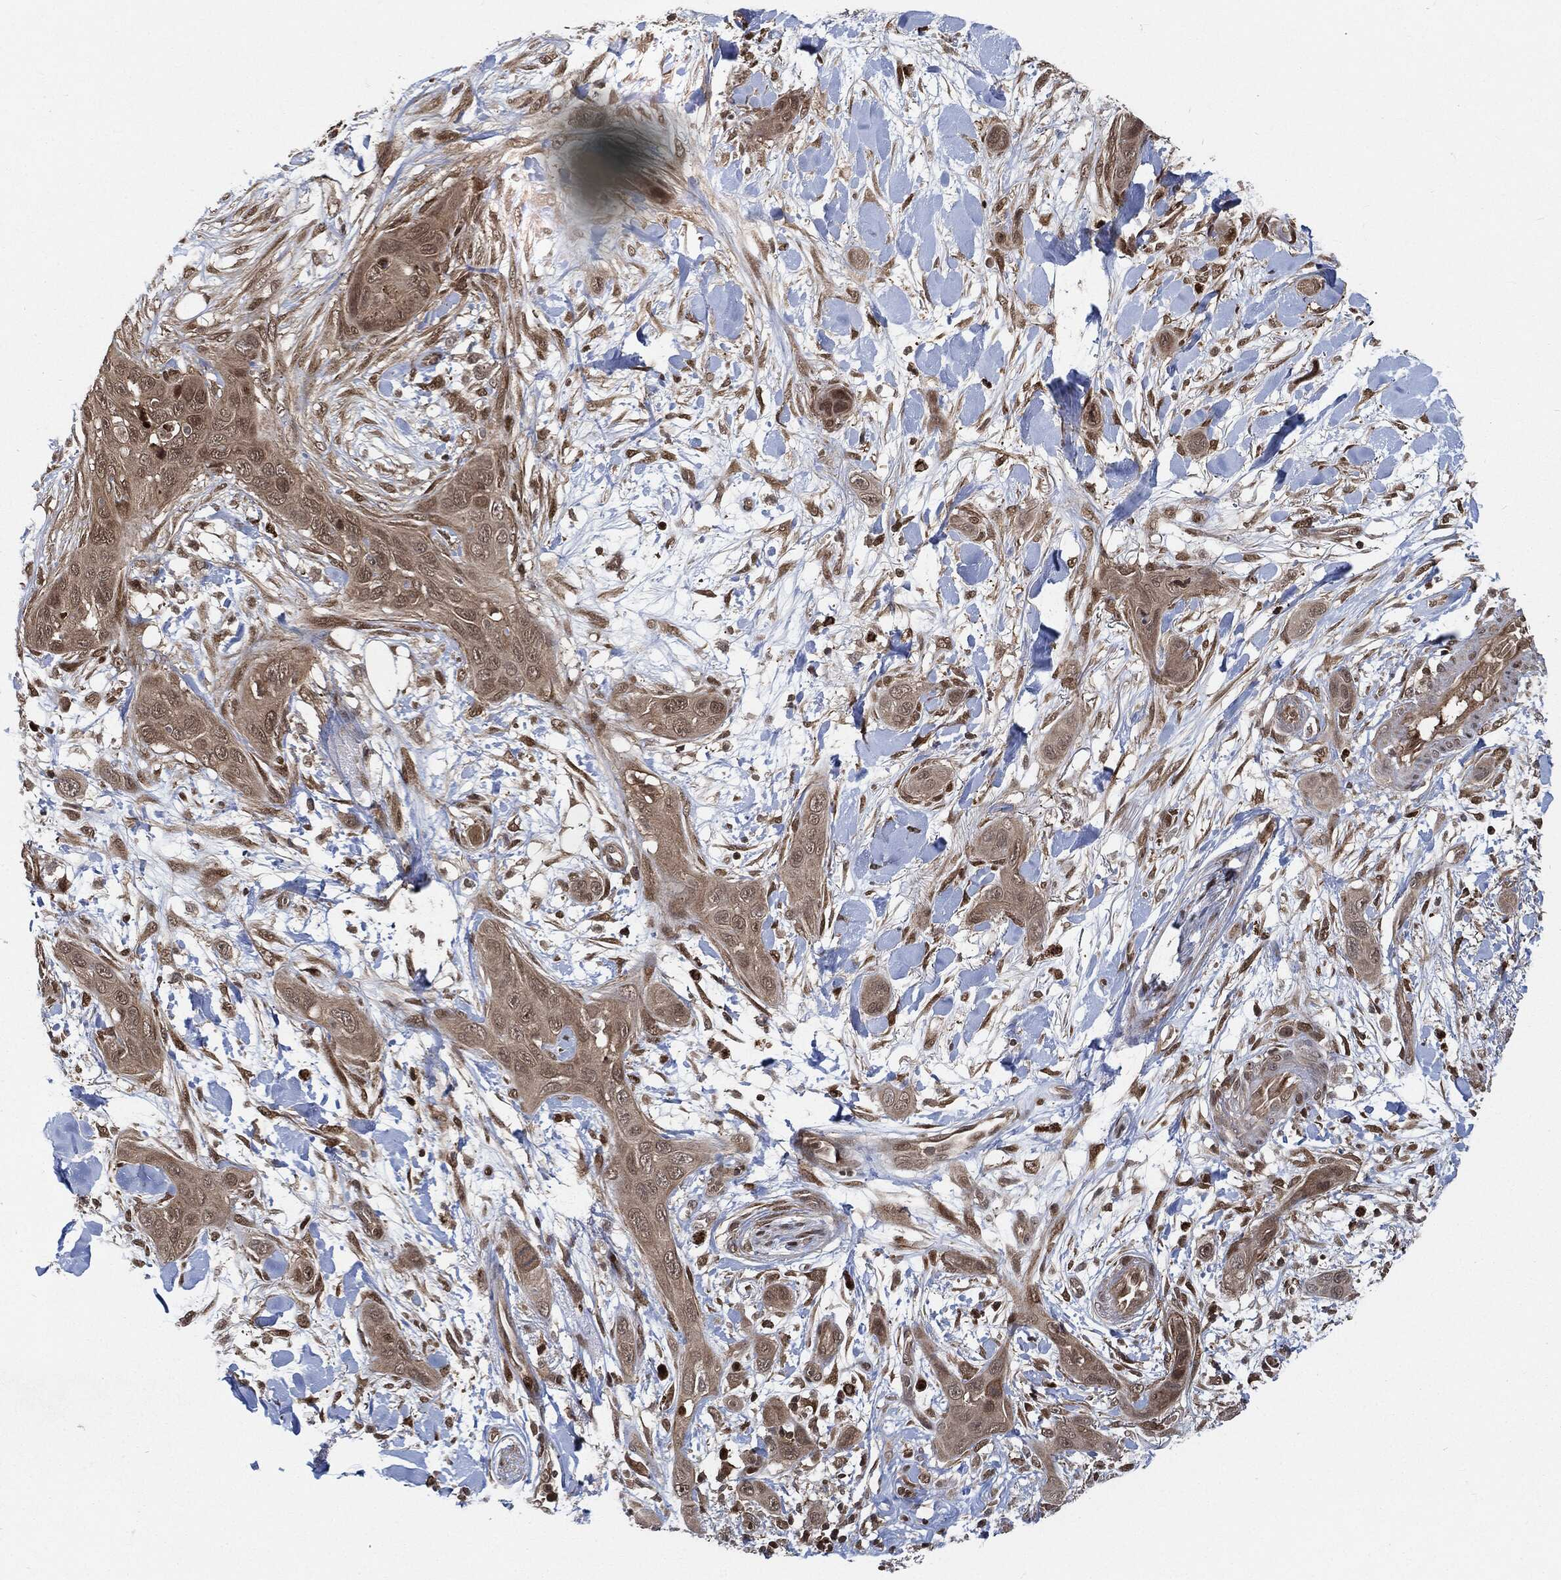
{"staining": {"intensity": "negative", "quantity": "none", "location": "none"}, "tissue": "skin cancer", "cell_type": "Tumor cells", "image_type": "cancer", "snomed": [{"axis": "morphology", "description": "Squamous cell carcinoma, NOS"}, {"axis": "topography", "description": "Skin"}], "caption": "Tumor cells show no significant positivity in skin cancer (squamous cell carcinoma).", "gene": "CUTA", "patient": {"sex": "male", "age": 78}}